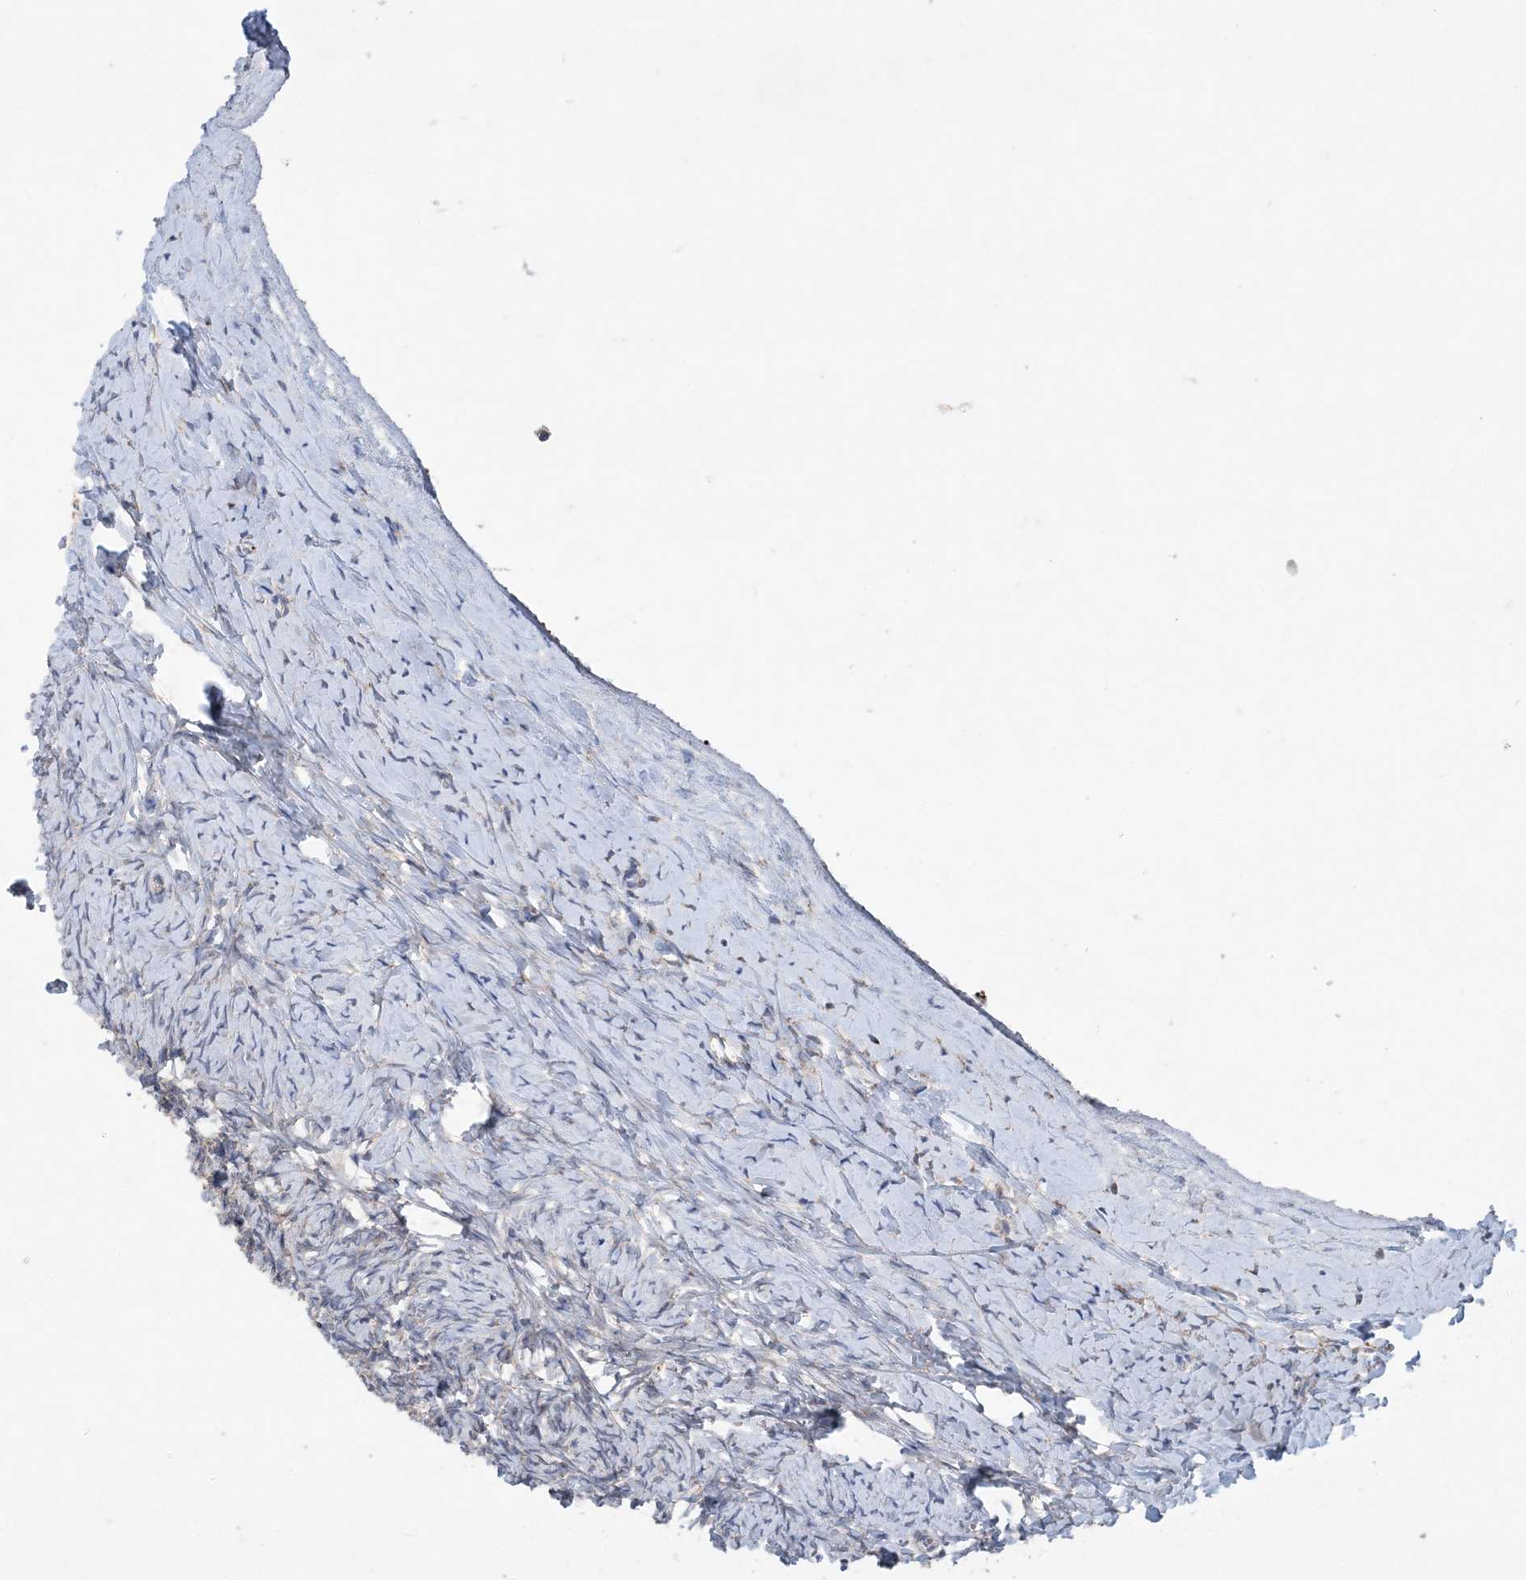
{"staining": {"intensity": "negative", "quantity": "none", "location": "none"}, "tissue": "ovary", "cell_type": "Ovarian stroma cells", "image_type": "normal", "snomed": [{"axis": "morphology", "description": "Normal tissue, NOS"}, {"axis": "morphology", "description": "Developmental malformation"}, {"axis": "topography", "description": "Ovary"}], "caption": "Ovarian stroma cells are negative for protein expression in benign human ovary. (DAB immunohistochemistry (IHC) with hematoxylin counter stain).", "gene": "PTTG1IP", "patient": {"sex": "female", "age": 39}}